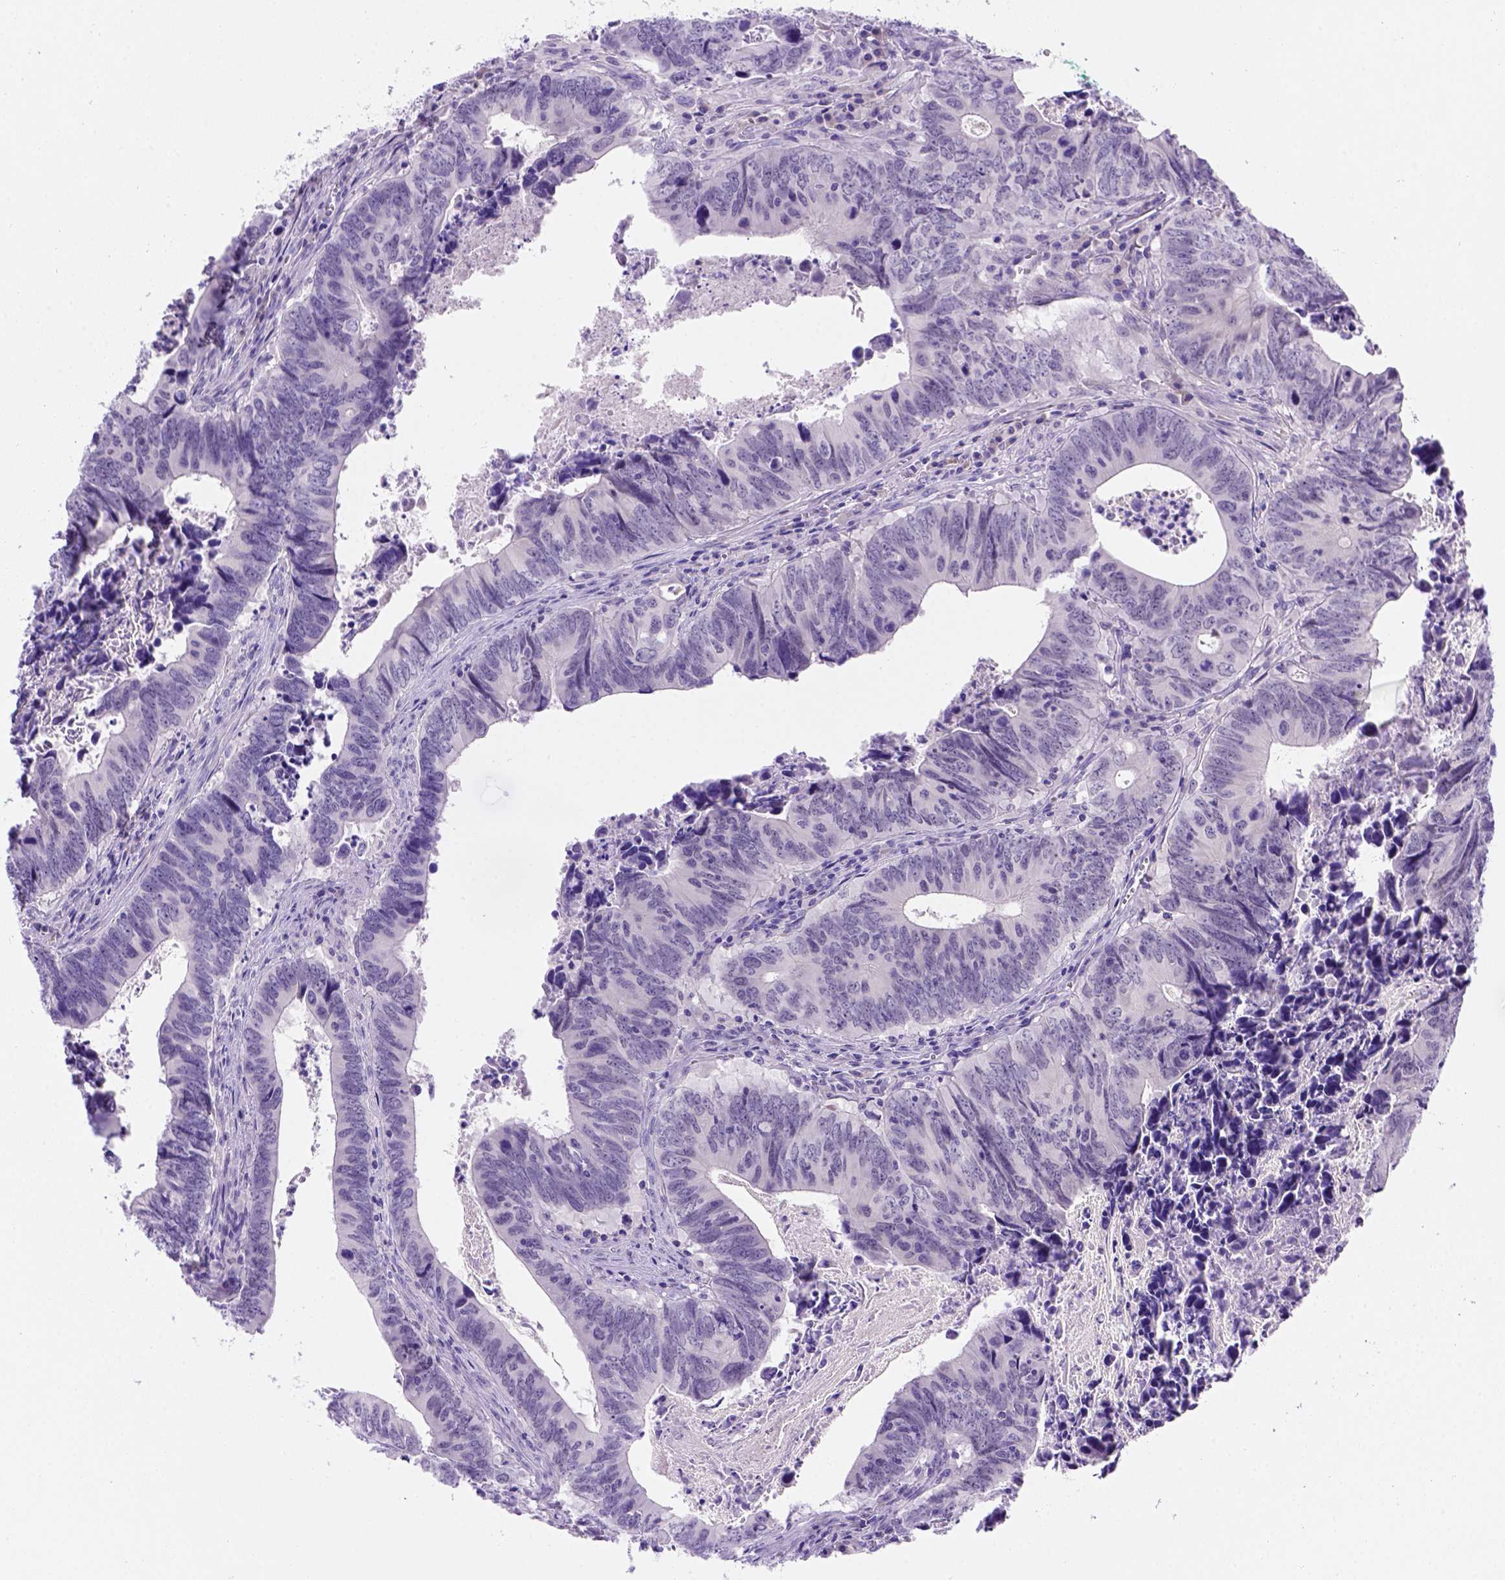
{"staining": {"intensity": "negative", "quantity": "none", "location": "none"}, "tissue": "colorectal cancer", "cell_type": "Tumor cells", "image_type": "cancer", "snomed": [{"axis": "morphology", "description": "Adenocarcinoma, NOS"}, {"axis": "topography", "description": "Colon"}], "caption": "This image is of colorectal cancer (adenocarcinoma) stained with immunohistochemistry to label a protein in brown with the nuclei are counter-stained blue. There is no staining in tumor cells.", "gene": "FAM81B", "patient": {"sex": "female", "age": 82}}